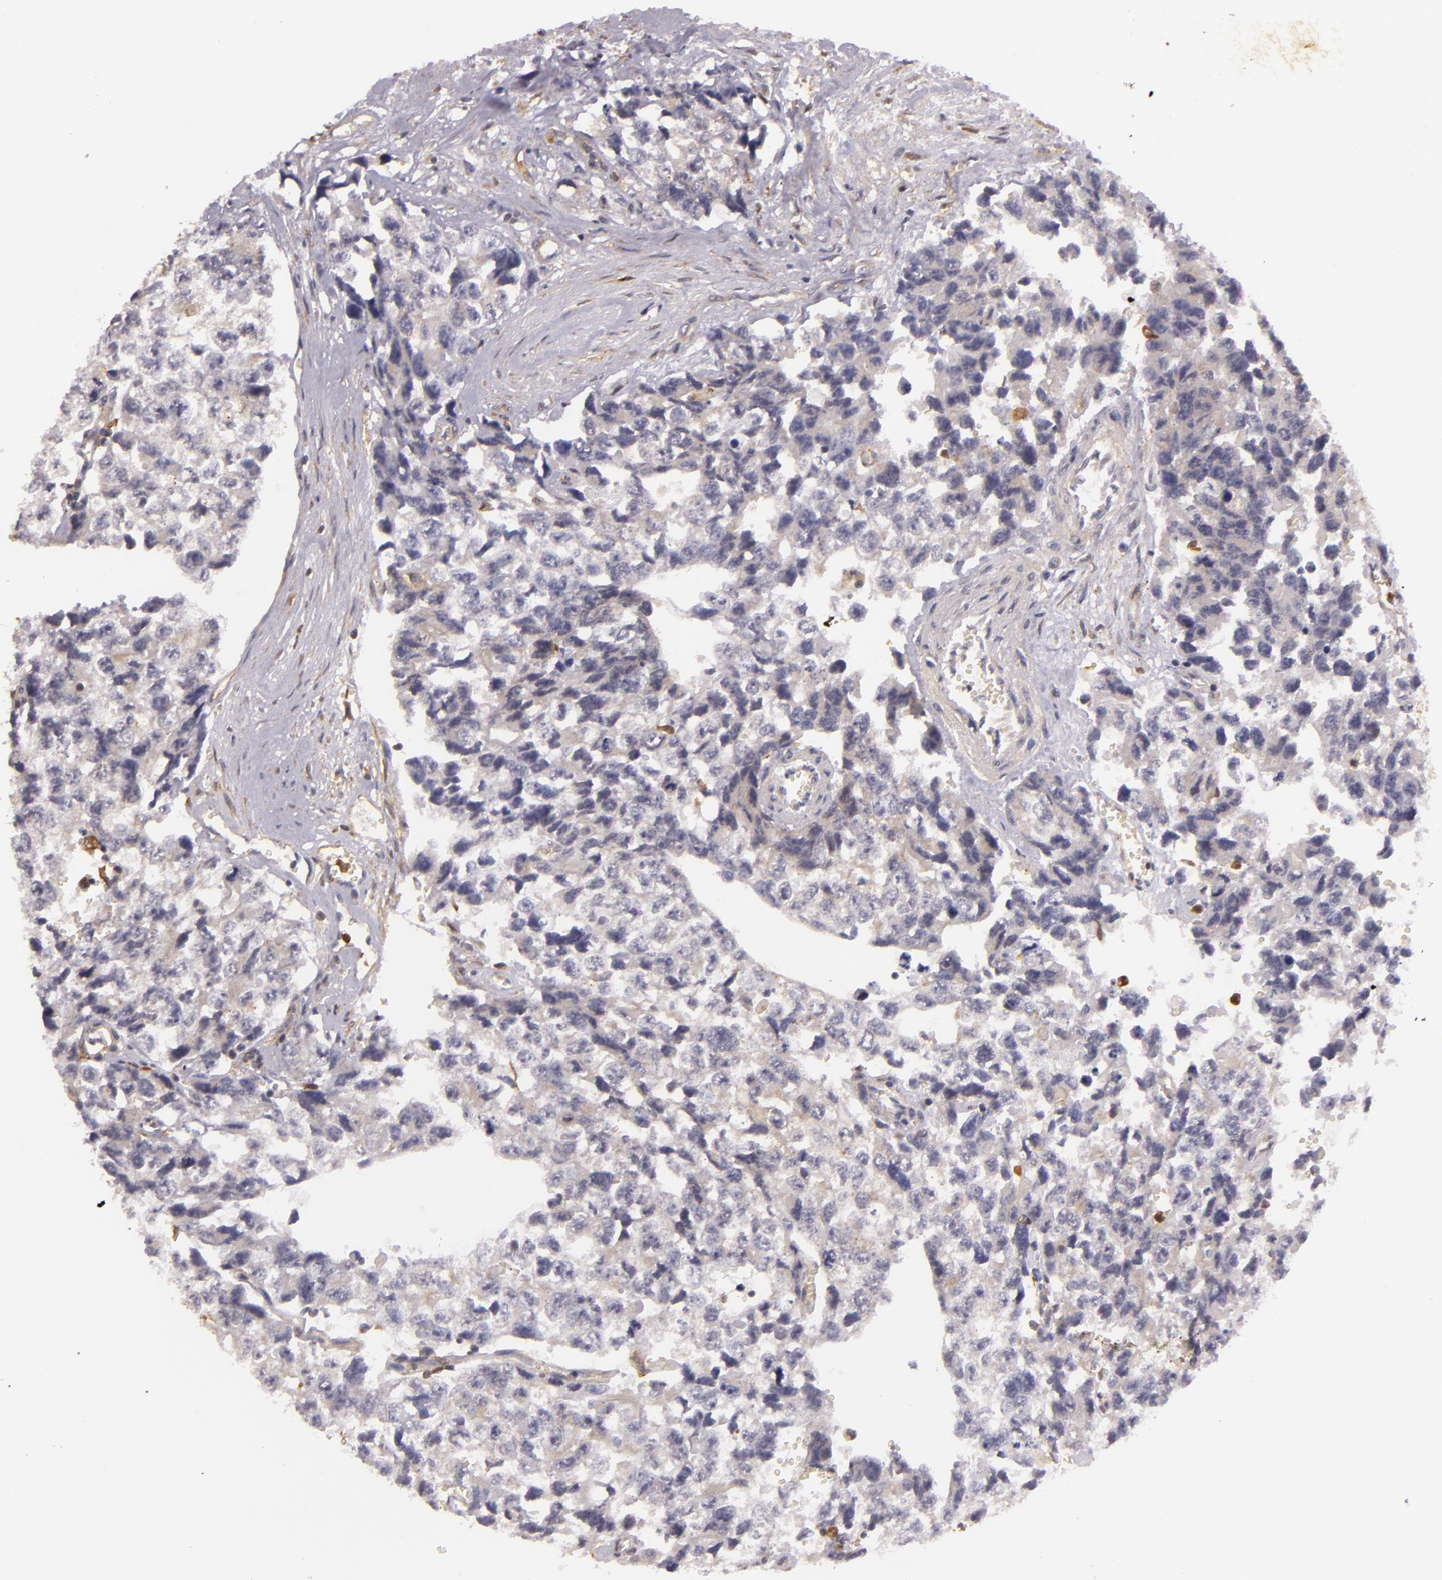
{"staining": {"intensity": "weak", "quantity": "<25%", "location": "cytoplasmic/membranous"}, "tissue": "testis cancer", "cell_type": "Tumor cells", "image_type": "cancer", "snomed": [{"axis": "morphology", "description": "Carcinoma, Embryonal, NOS"}, {"axis": "topography", "description": "Testis"}], "caption": "Immunohistochemistry of testis embryonal carcinoma demonstrates no expression in tumor cells.", "gene": "TOM1", "patient": {"sex": "male", "age": 31}}